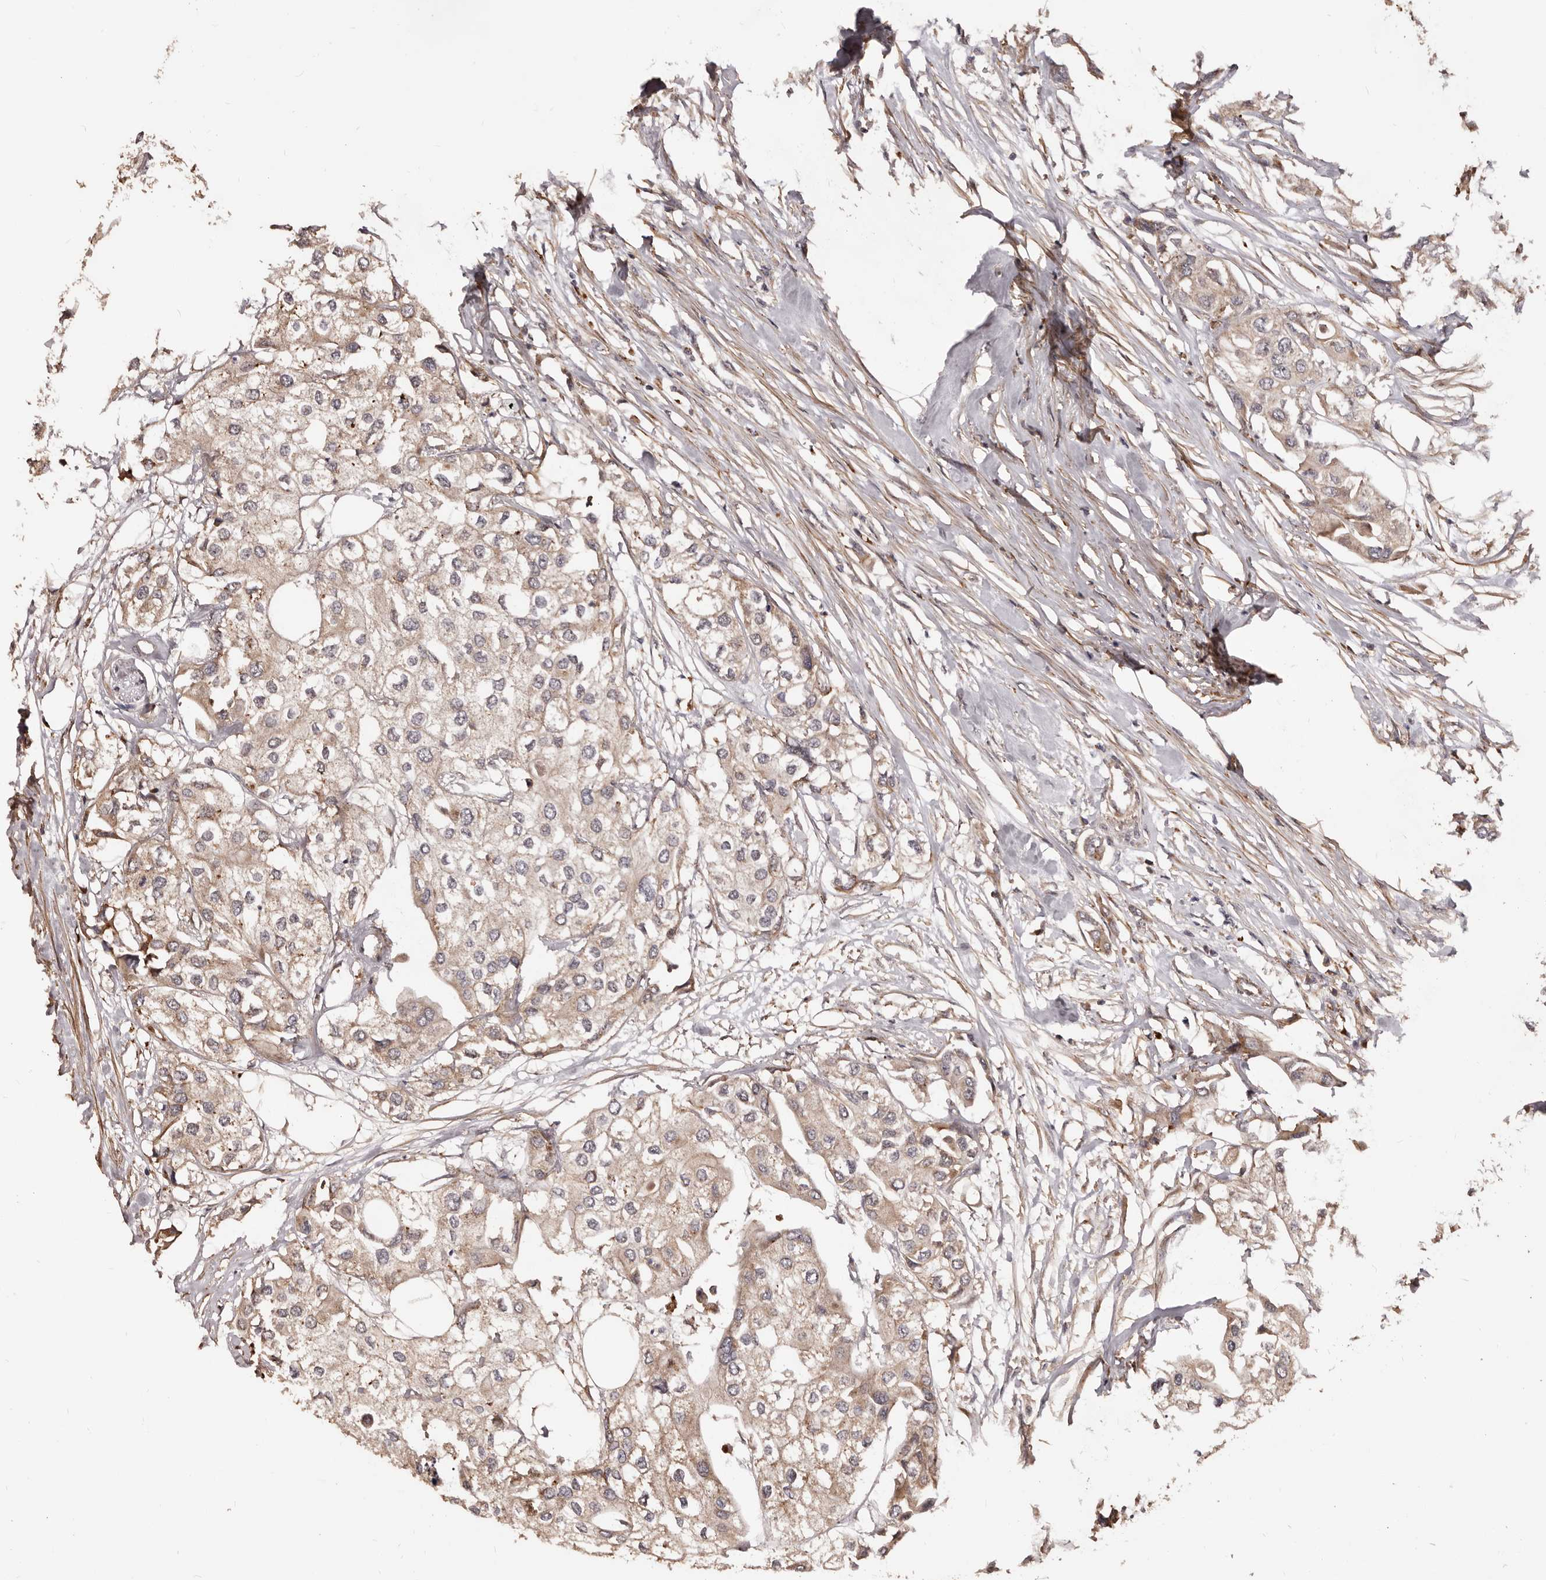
{"staining": {"intensity": "weak", "quantity": ">75%", "location": "cytoplasmic/membranous"}, "tissue": "urothelial cancer", "cell_type": "Tumor cells", "image_type": "cancer", "snomed": [{"axis": "morphology", "description": "Urothelial carcinoma, High grade"}, {"axis": "topography", "description": "Urinary bladder"}], "caption": "IHC (DAB) staining of urothelial cancer reveals weak cytoplasmic/membranous protein positivity in approximately >75% of tumor cells.", "gene": "GTPBP1", "patient": {"sex": "male", "age": 64}}